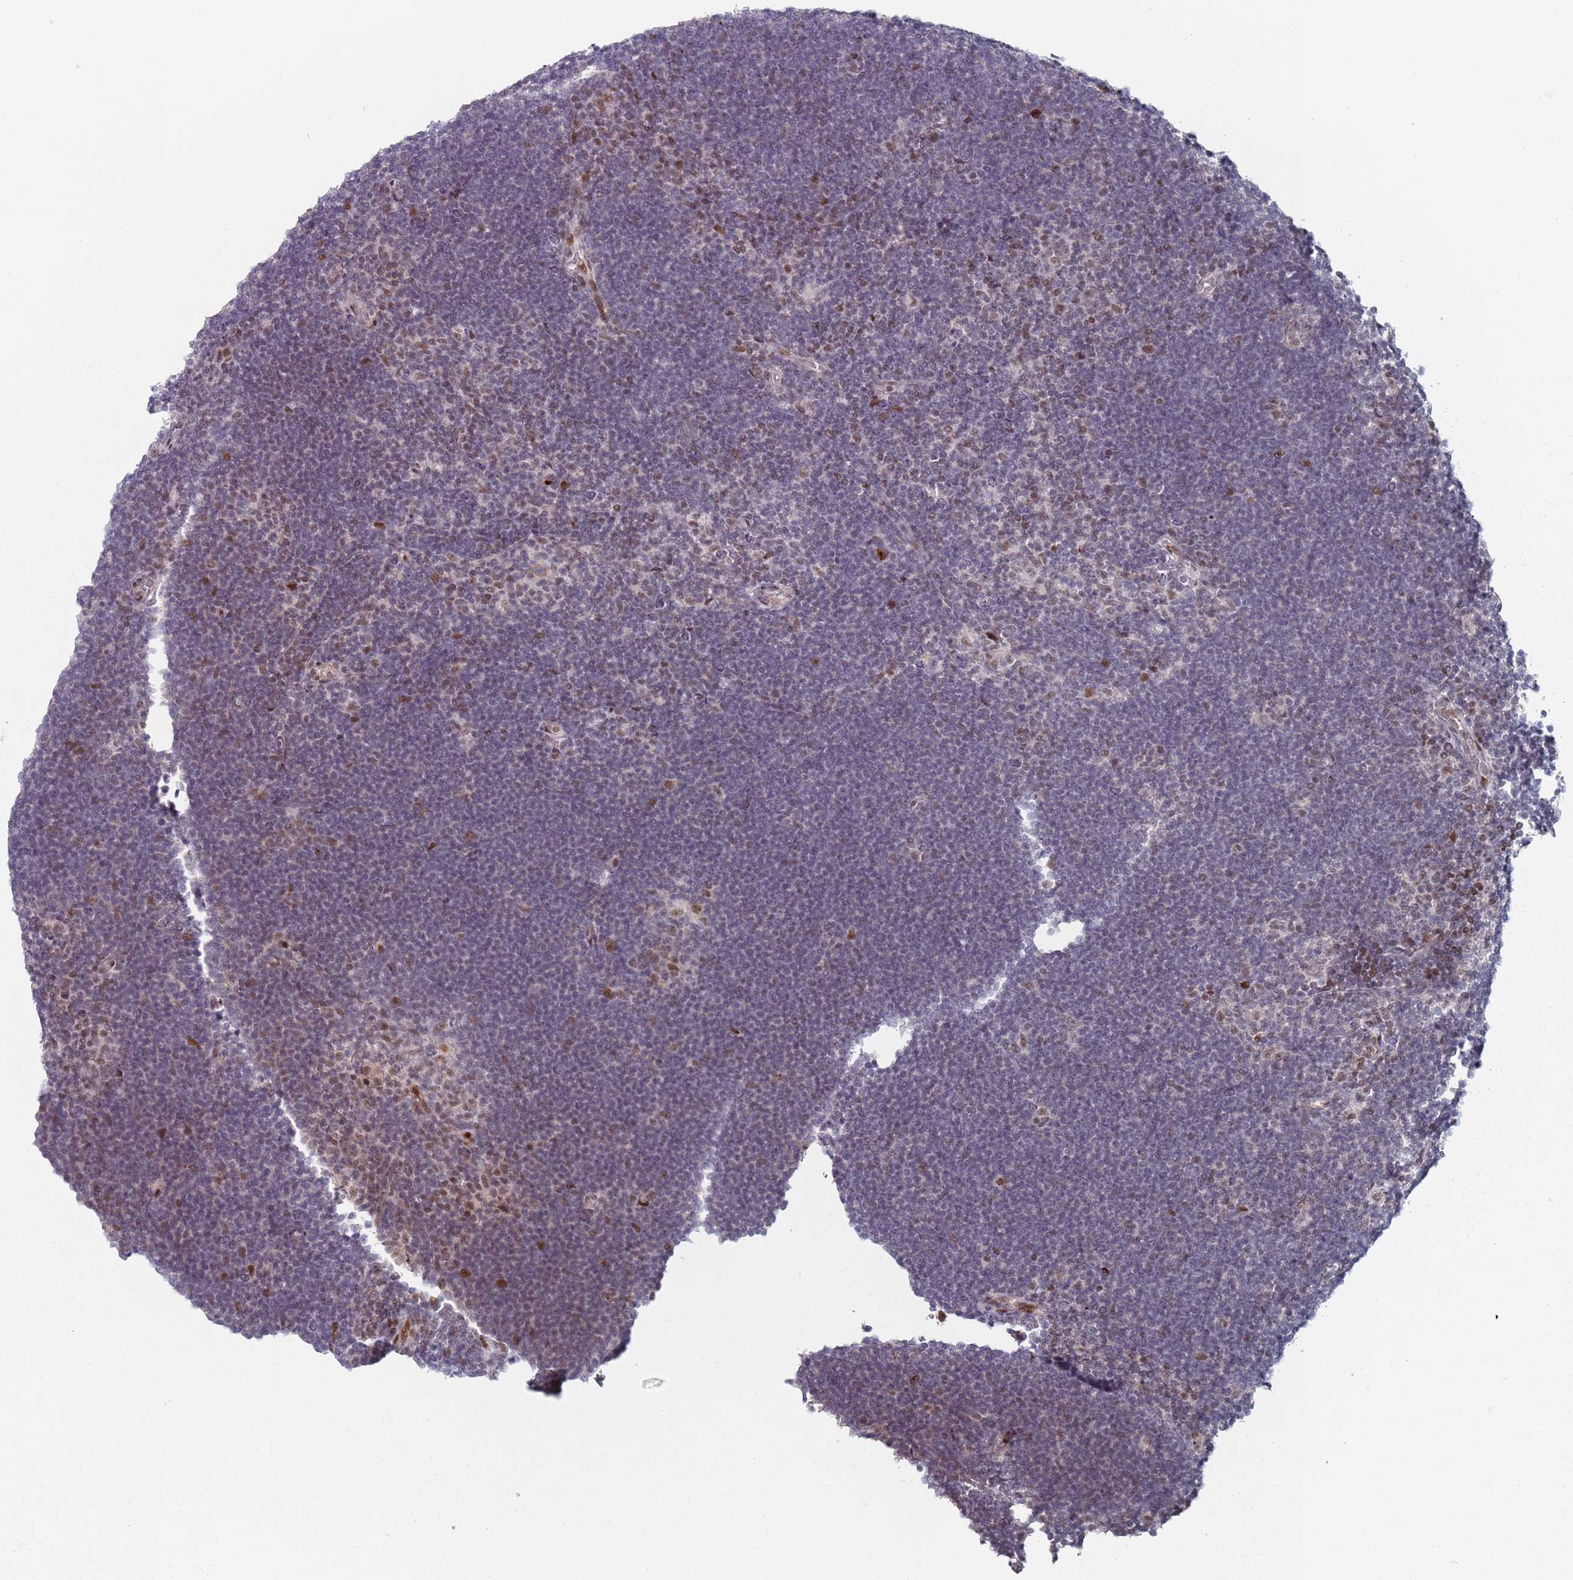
{"staining": {"intensity": "moderate", "quantity": "25%-75%", "location": "nuclear"}, "tissue": "lymphoma", "cell_type": "Tumor cells", "image_type": "cancer", "snomed": [{"axis": "morphology", "description": "Hodgkin's disease, NOS"}, {"axis": "topography", "description": "Lymph node"}], "caption": "This is an image of IHC staining of lymphoma, which shows moderate positivity in the nuclear of tumor cells.", "gene": "ATF6B", "patient": {"sex": "female", "age": 57}}